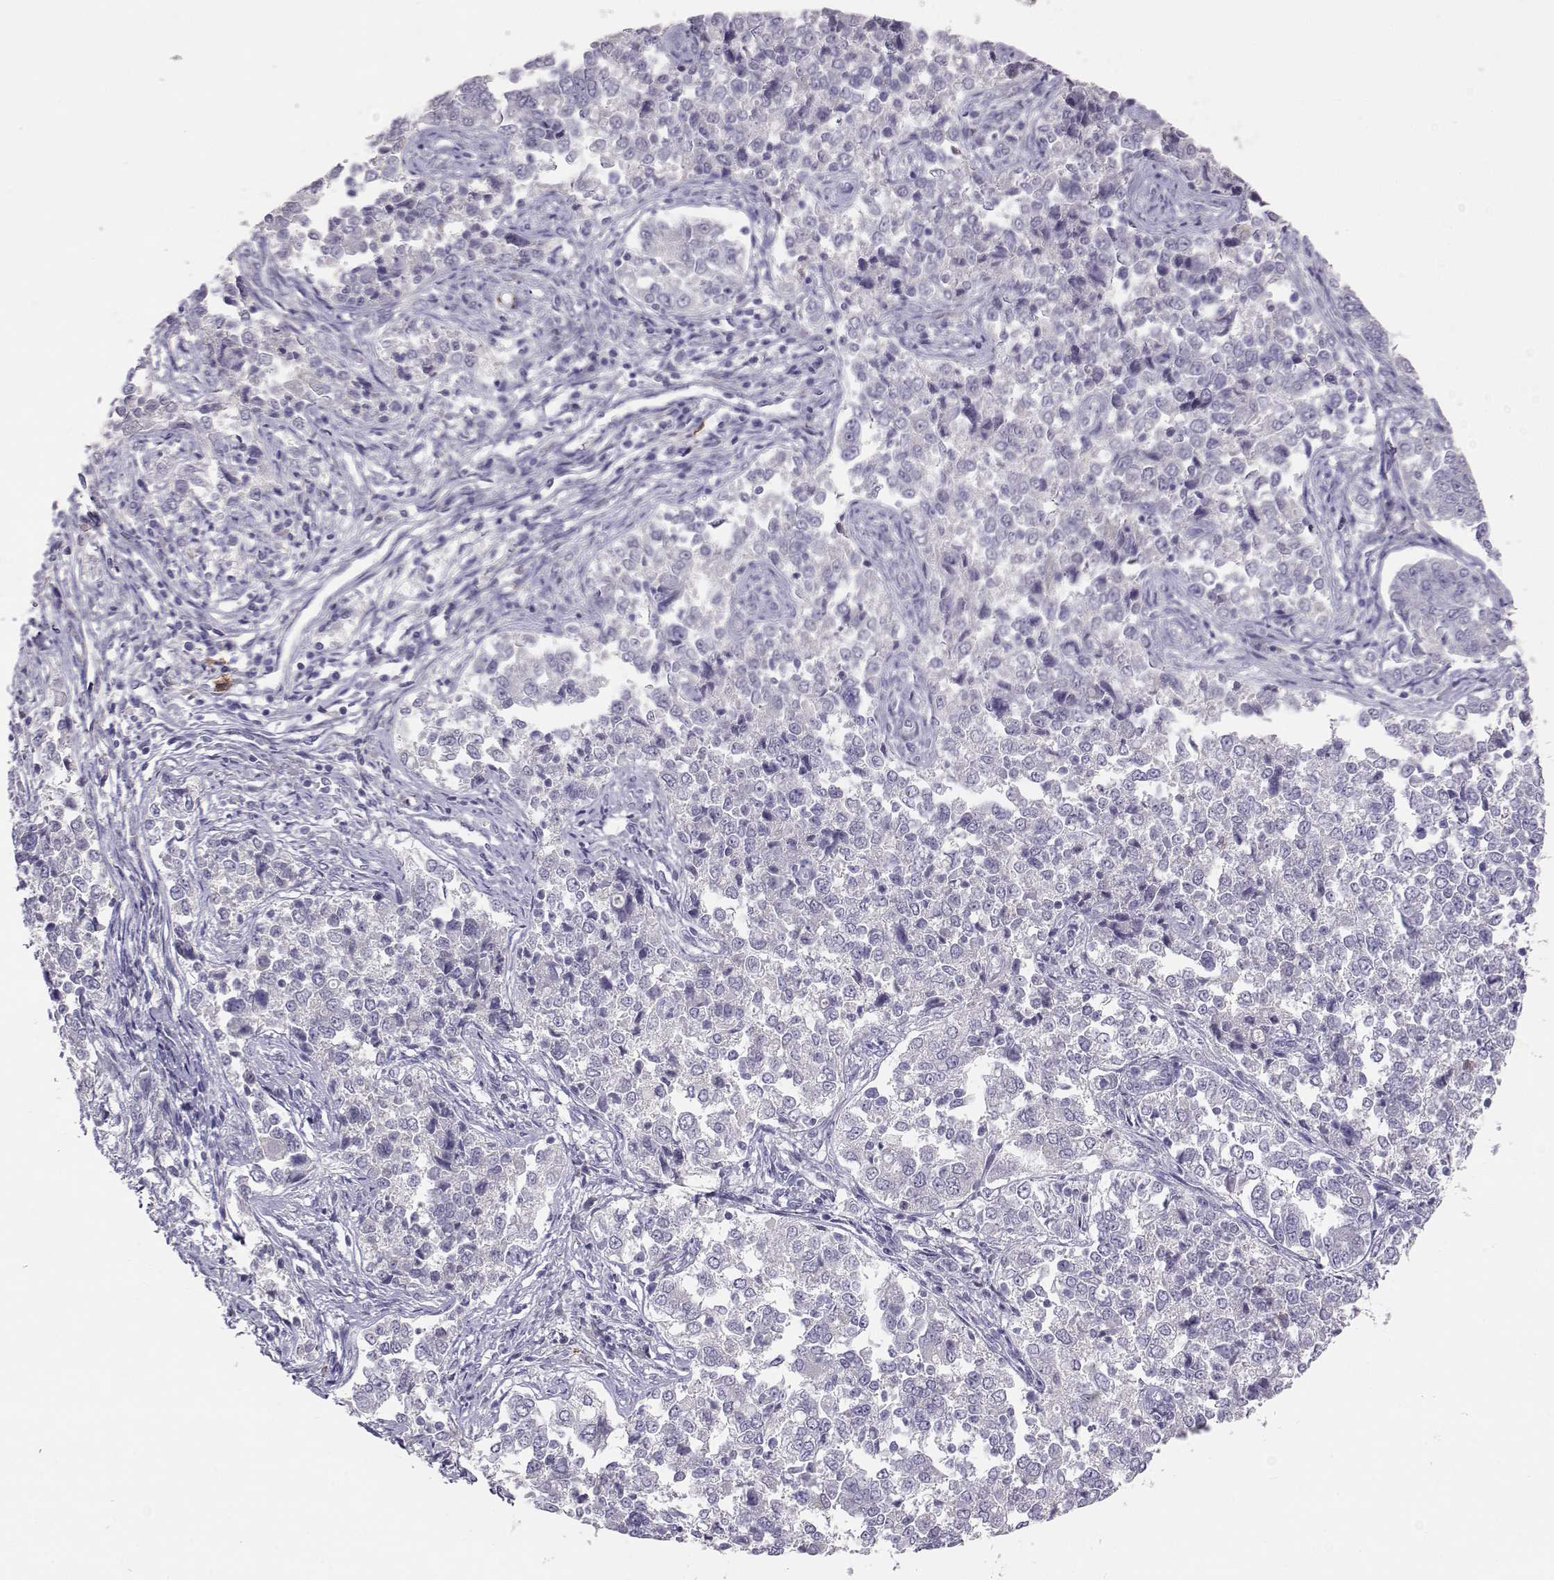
{"staining": {"intensity": "negative", "quantity": "none", "location": "none"}, "tissue": "endometrial cancer", "cell_type": "Tumor cells", "image_type": "cancer", "snomed": [{"axis": "morphology", "description": "Adenocarcinoma, NOS"}, {"axis": "topography", "description": "Endometrium"}], "caption": "This is an immunohistochemistry (IHC) image of endometrial cancer (adenocarcinoma). There is no positivity in tumor cells.", "gene": "ENDOU", "patient": {"sex": "female", "age": 43}}